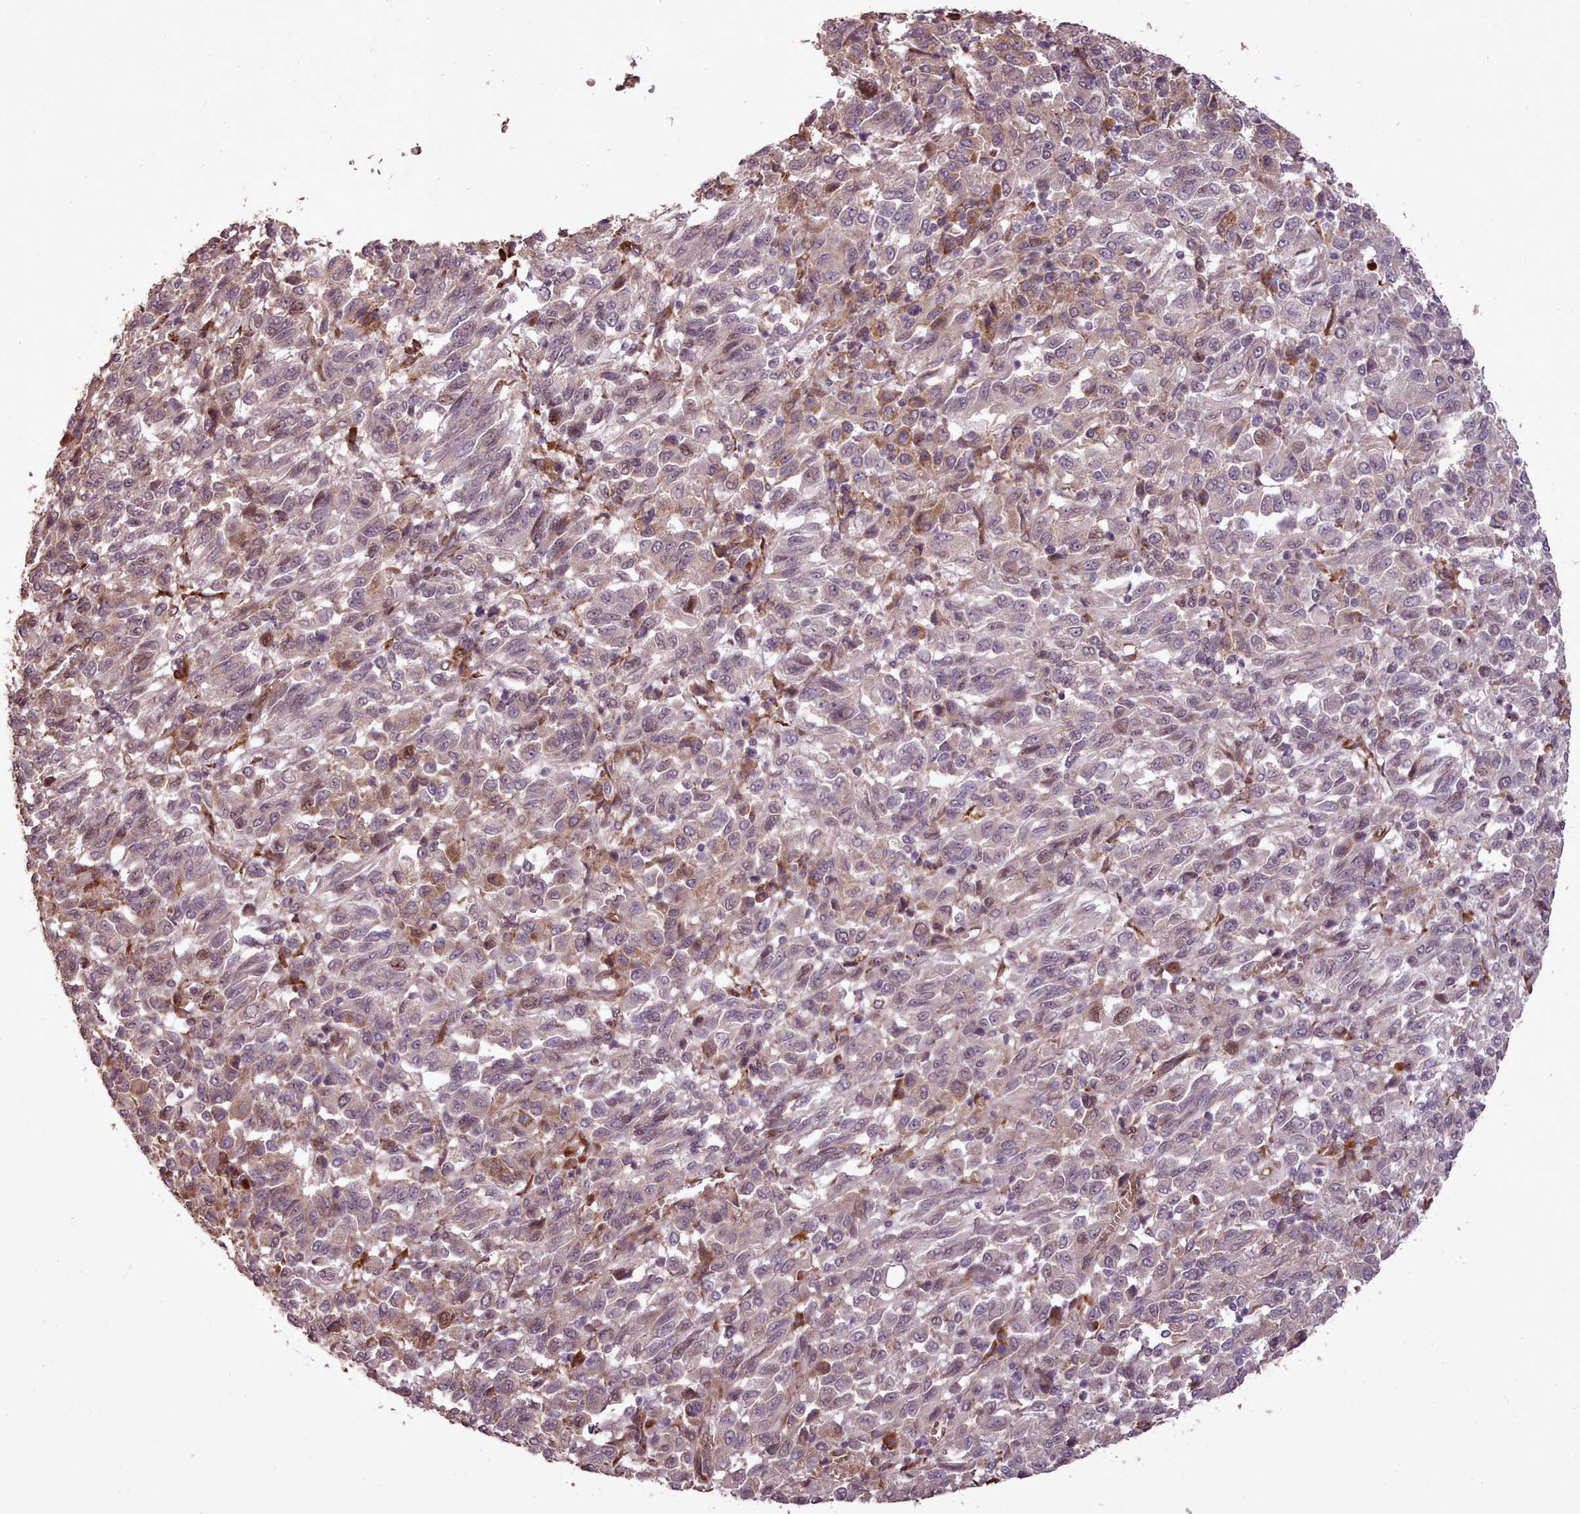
{"staining": {"intensity": "negative", "quantity": "none", "location": "none"}, "tissue": "melanoma", "cell_type": "Tumor cells", "image_type": "cancer", "snomed": [{"axis": "morphology", "description": "Malignant melanoma, Metastatic site"}, {"axis": "topography", "description": "Lung"}], "caption": "High power microscopy photomicrograph of an immunohistochemistry (IHC) histopathology image of malignant melanoma (metastatic site), revealing no significant staining in tumor cells. (Immunohistochemistry (ihc), brightfield microscopy, high magnification).", "gene": "CABP1", "patient": {"sex": "male", "age": 64}}